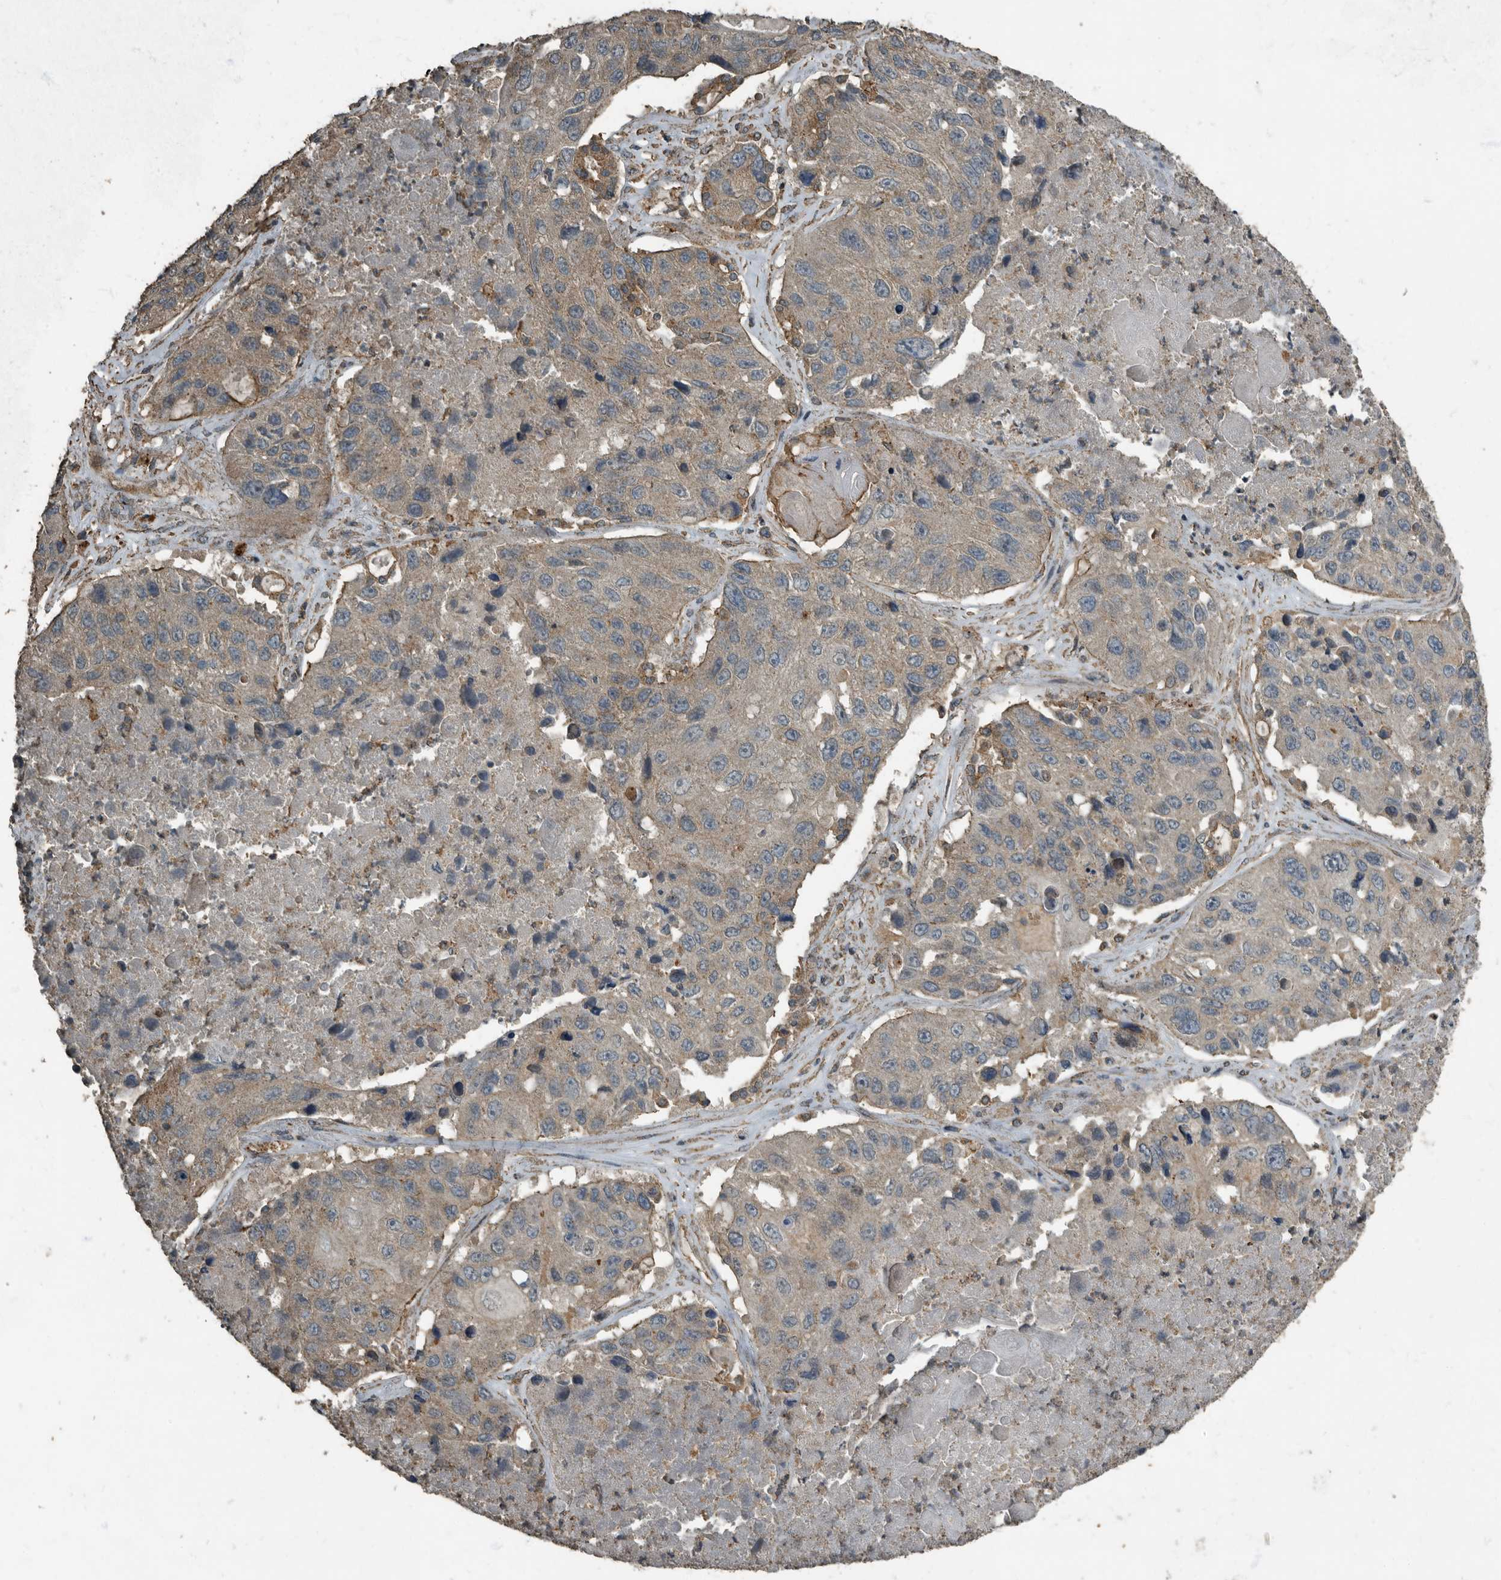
{"staining": {"intensity": "weak", "quantity": "<25%", "location": "cytoplasmic/membranous"}, "tissue": "lung cancer", "cell_type": "Tumor cells", "image_type": "cancer", "snomed": [{"axis": "morphology", "description": "Squamous cell carcinoma, NOS"}, {"axis": "topography", "description": "Lung"}], "caption": "The immunohistochemistry micrograph has no significant positivity in tumor cells of lung cancer tissue.", "gene": "IL15RA", "patient": {"sex": "male", "age": 61}}